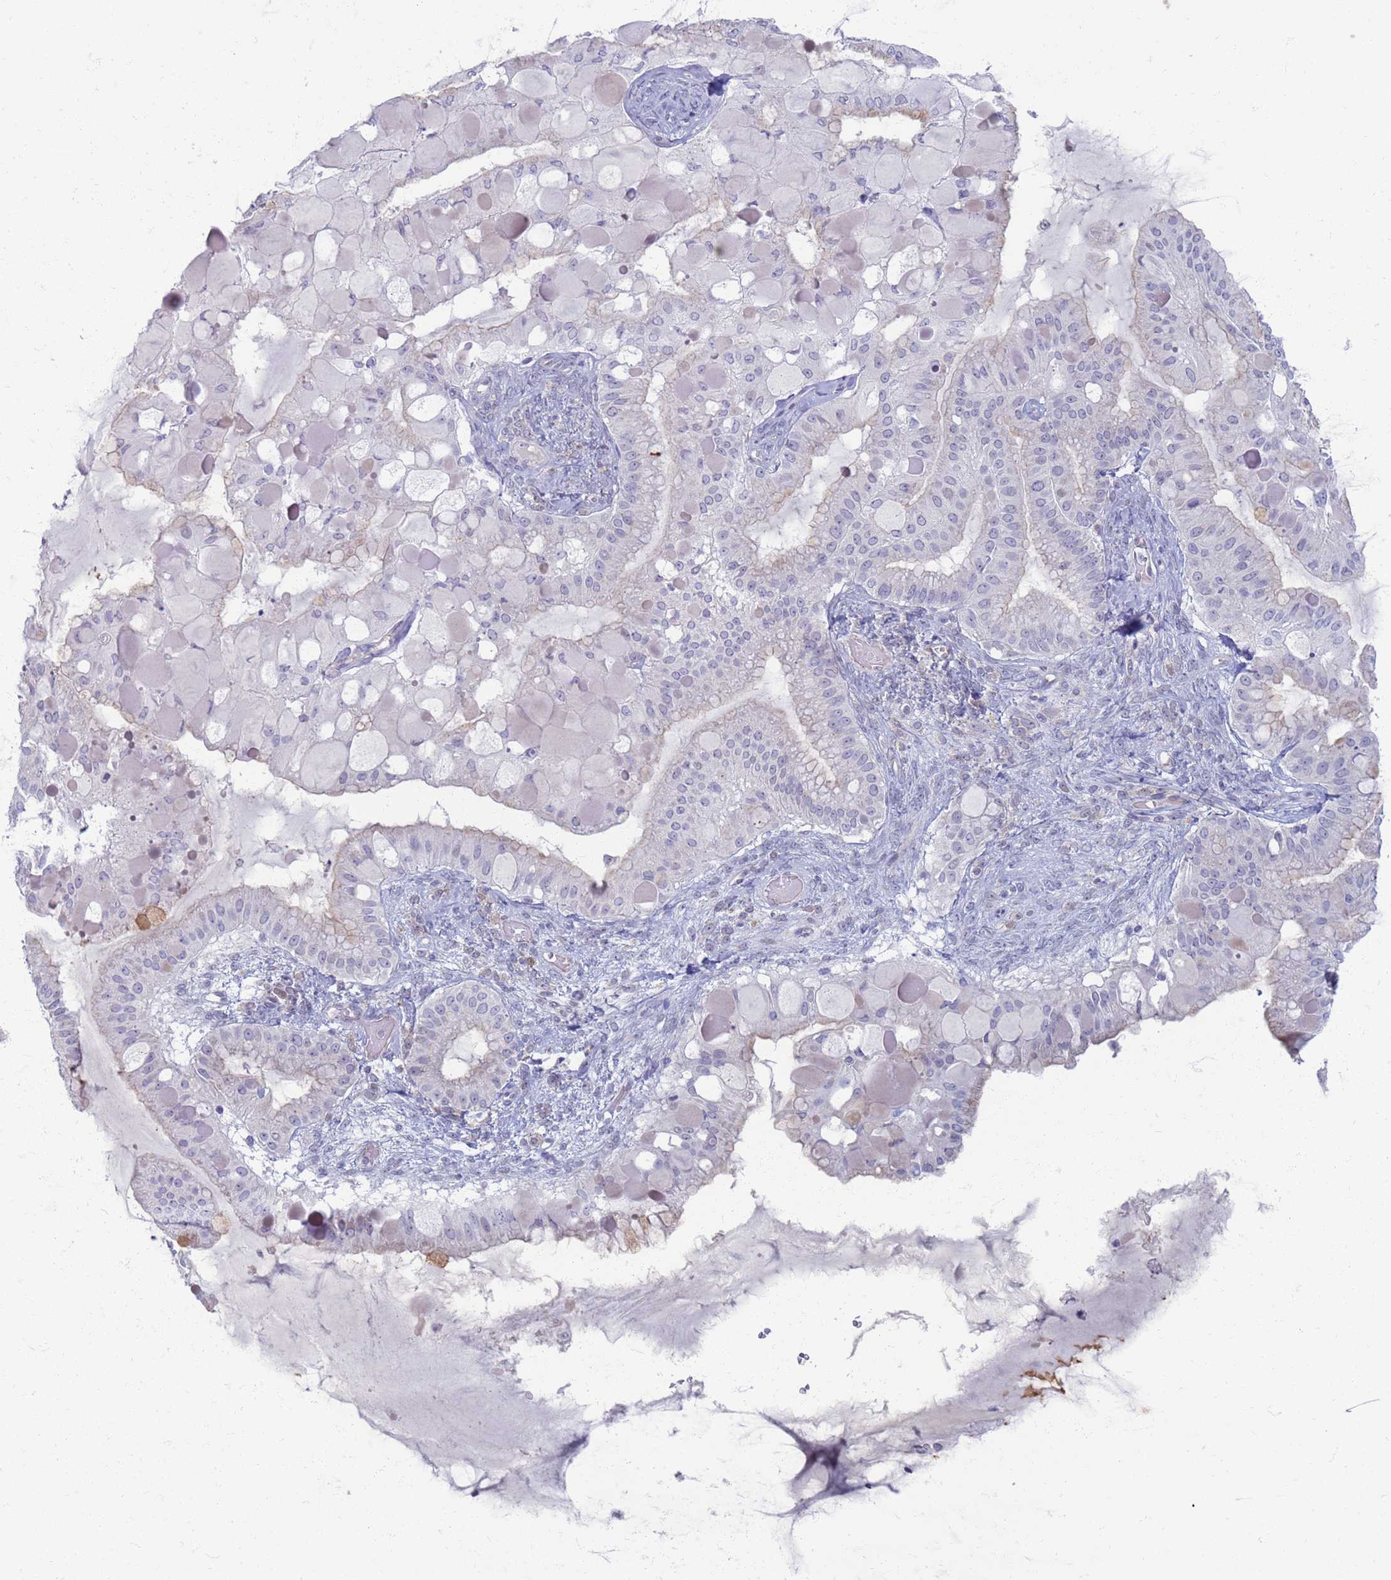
{"staining": {"intensity": "negative", "quantity": "none", "location": "none"}, "tissue": "ovarian cancer", "cell_type": "Tumor cells", "image_type": "cancer", "snomed": [{"axis": "morphology", "description": "Cystadenocarcinoma, mucinous, NOS"}, {"axis": "topography", "description": "Ovary"}], "caption": "Tumor cells are negative for brown protein staining in mucinous cystadenocarcinoma (ovarian). Nuclei are stained in blue.", "gene": "CLCA2", "patient": {"sex": "female", "age": 61}}